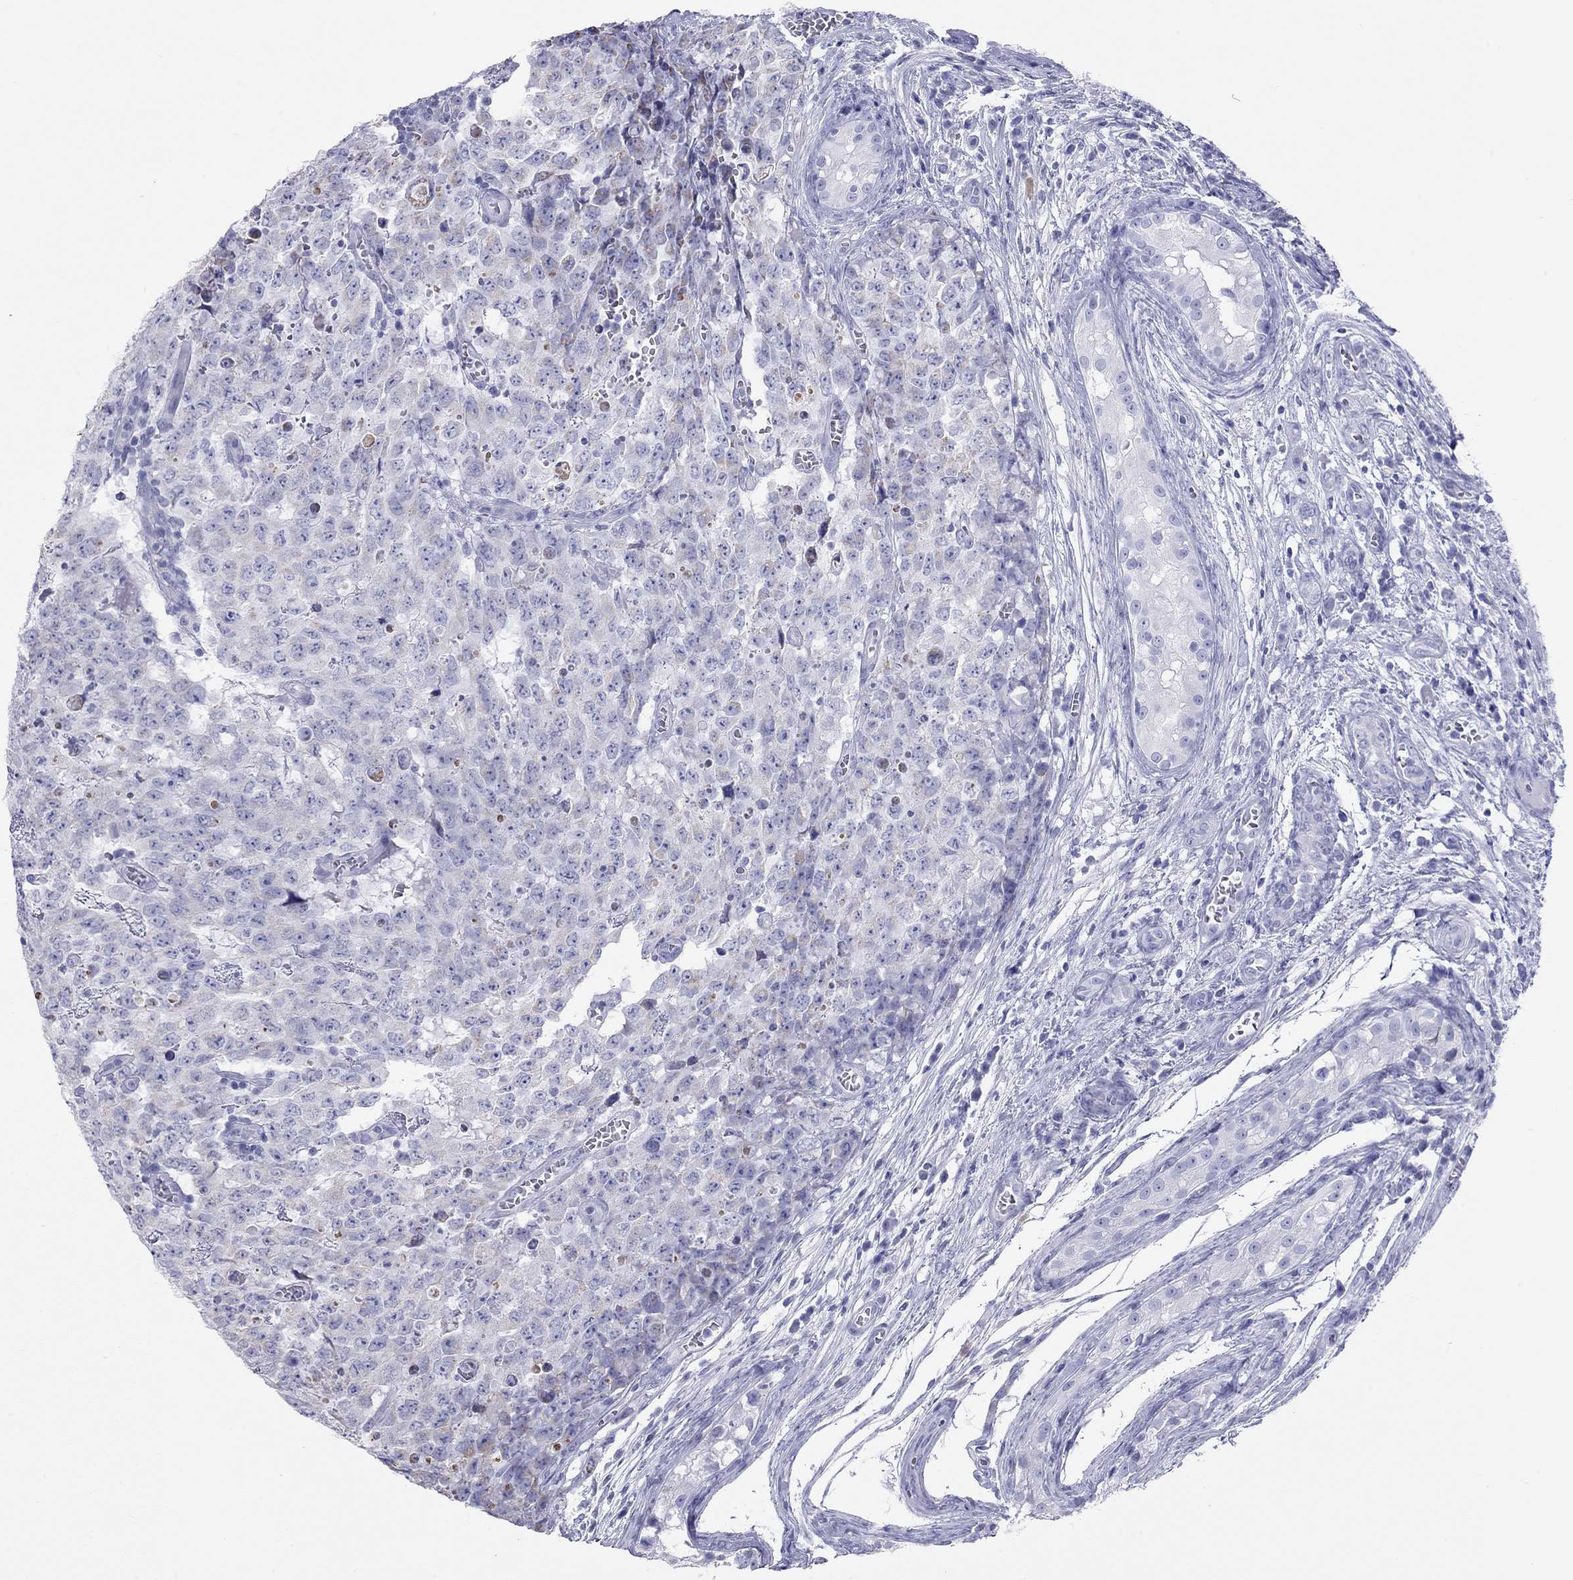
{"staining": {"intensity": "weak", "quantity": "<25%", "location": "cytoplasmic/membranous"}, "tissue": "testis cancer", "cell_type": "Tumor cells", "image_type": "cancer", "snomed": [{"axis": "morphology", "description": "Carcinoma, Embryonal, NOS"}, {"axis": "topography", "description": "Testis"}], "caption": "Tumor cells show no significant staining in embryonal carcinoma (testis).", "gene": "DPY19L2", "patient": {"sex": "male", "age": 23}}